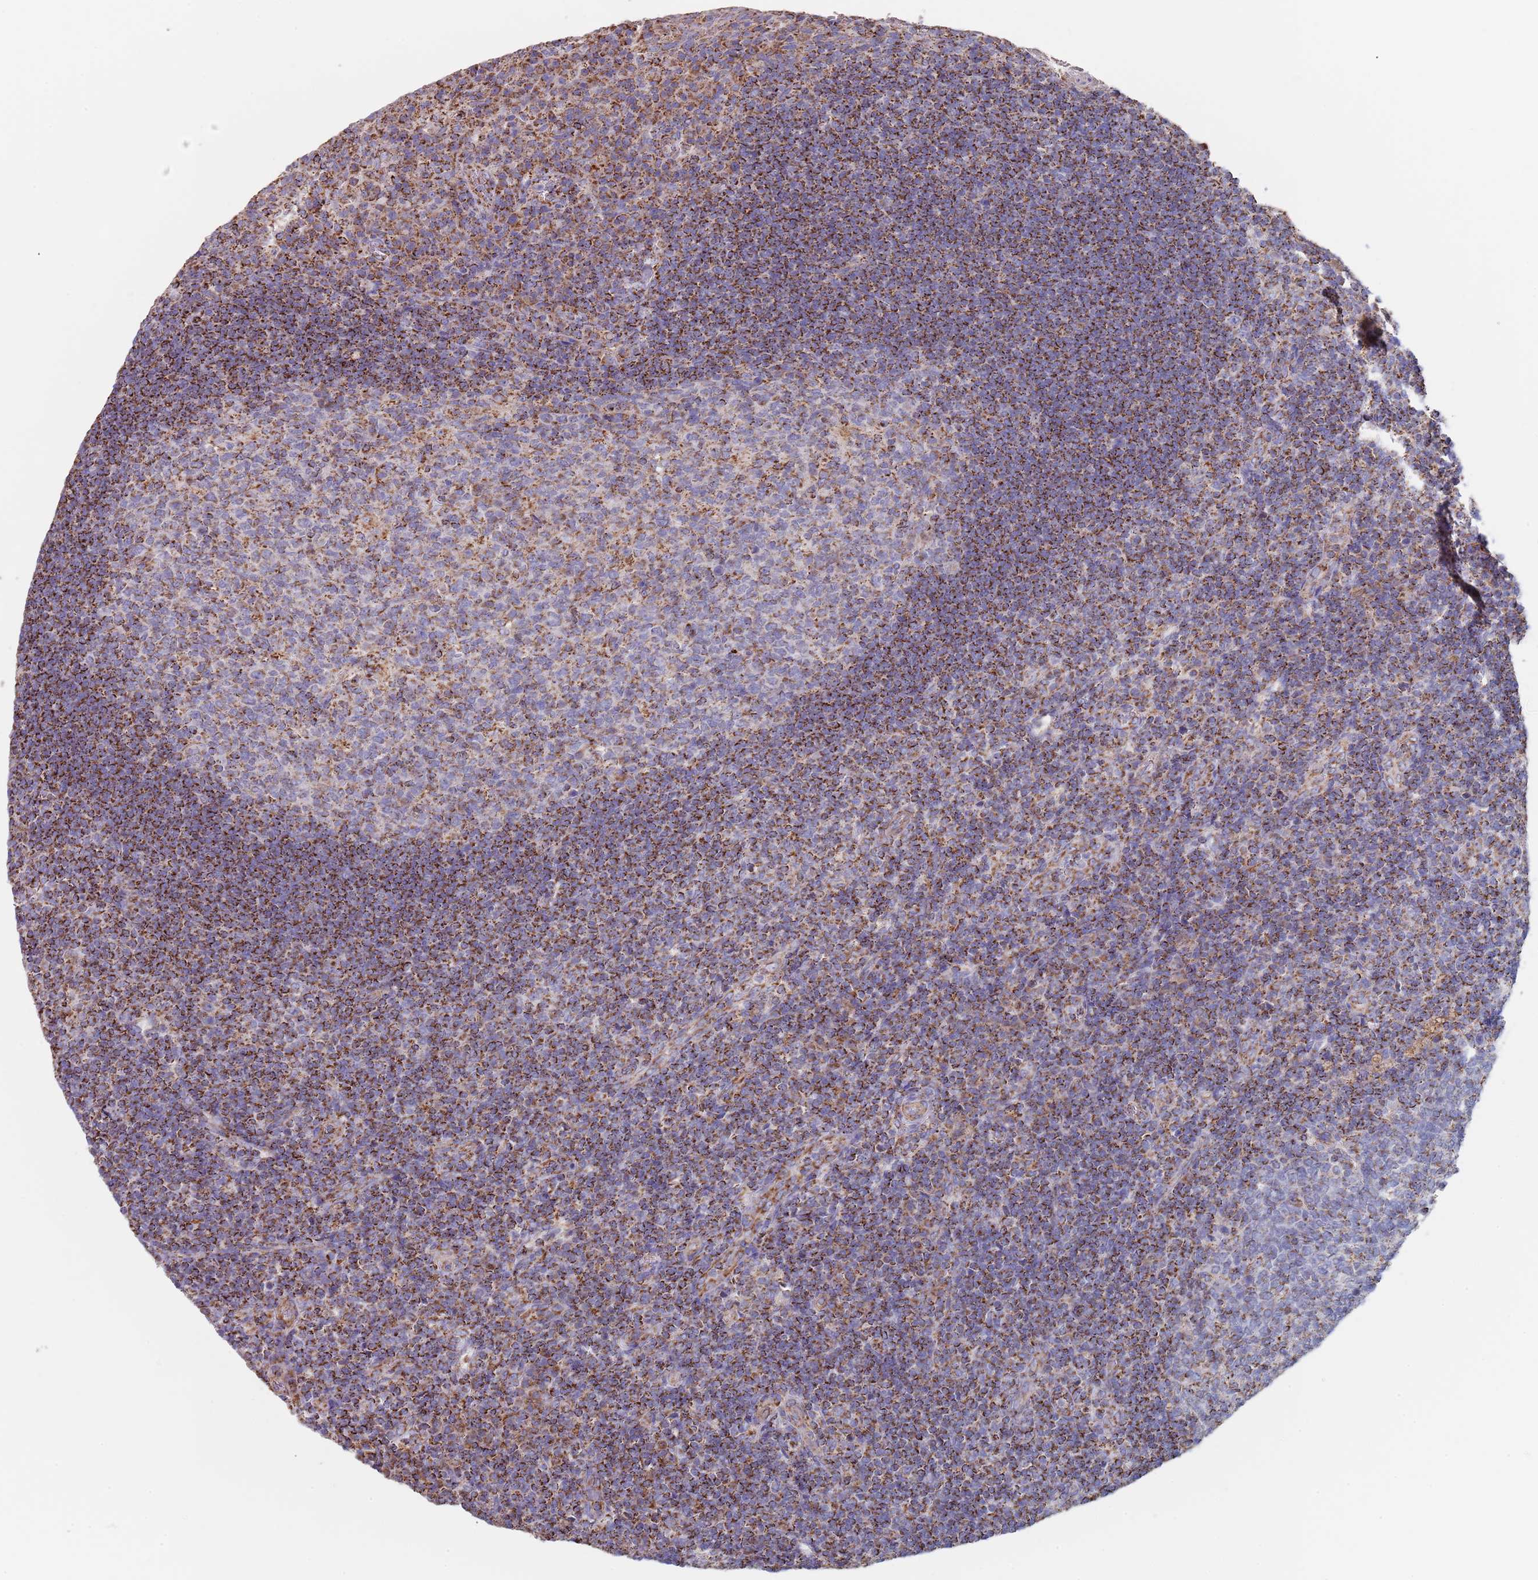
{"staining": {"intensity": "moderate", "quantity": "25%-75%", "location": "cytoplasmic/membranous"}, "tissue": "tonsil", "cell_type": "Germinal center cells", "image_type": "normal", "snomed": [{"axis": "morphology", "description": "Normal tissue, NOS"}, {"axis": "topography", "description": "Tonsil"}], "caption": "Immunohistochemical staining of normal human tonsil reveals moderate cytoplasmic/membranous protein expression in about 25%-75% of germinal center cells.", "gene": "PGP", "patient": {"sex": "female", "age": 10}}